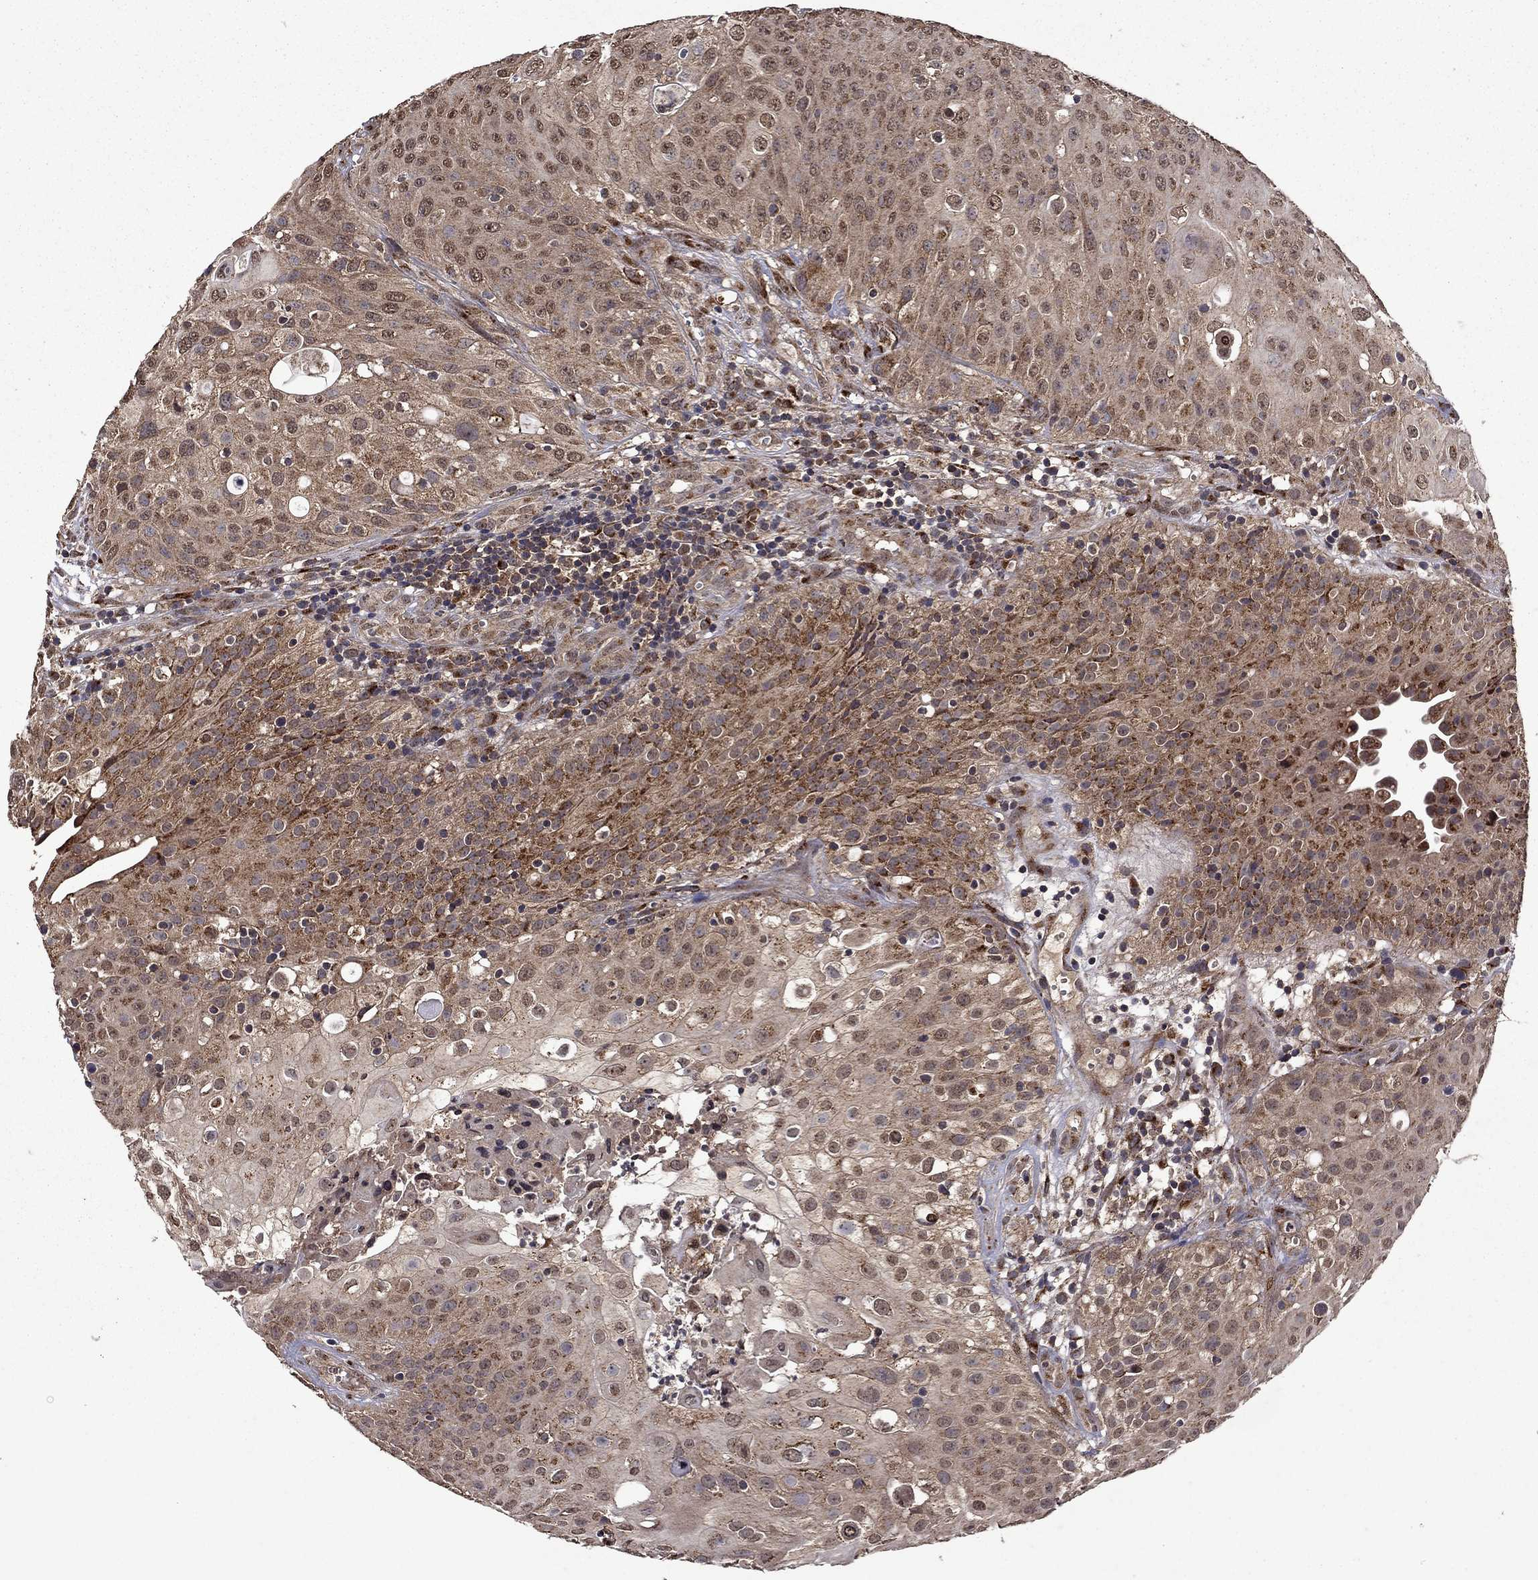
{"staining": {"intensity": "moderate", "quantity": "25%-75%", "location": "cytoplasmic/membranous,nuclear"}, "tissue": "urothelial cancer", "cell_type": "Tumor cells", "image_type": "cancer", "snomed": [{"axis": "morphology", "description": "Urothelial carcinoma, High grade"}, {"axis": "topography", "description": "Urinary bladder"}], "caption": "About 25%-75% of tumor cells in urothelial cancer exhibit moderate cytoplasmic/membranous and nuclear protein staining as visualized by brown immunohistochemical staining.", "gene": "ITM2B", "patient": {"sex": "female", "age": 79}}